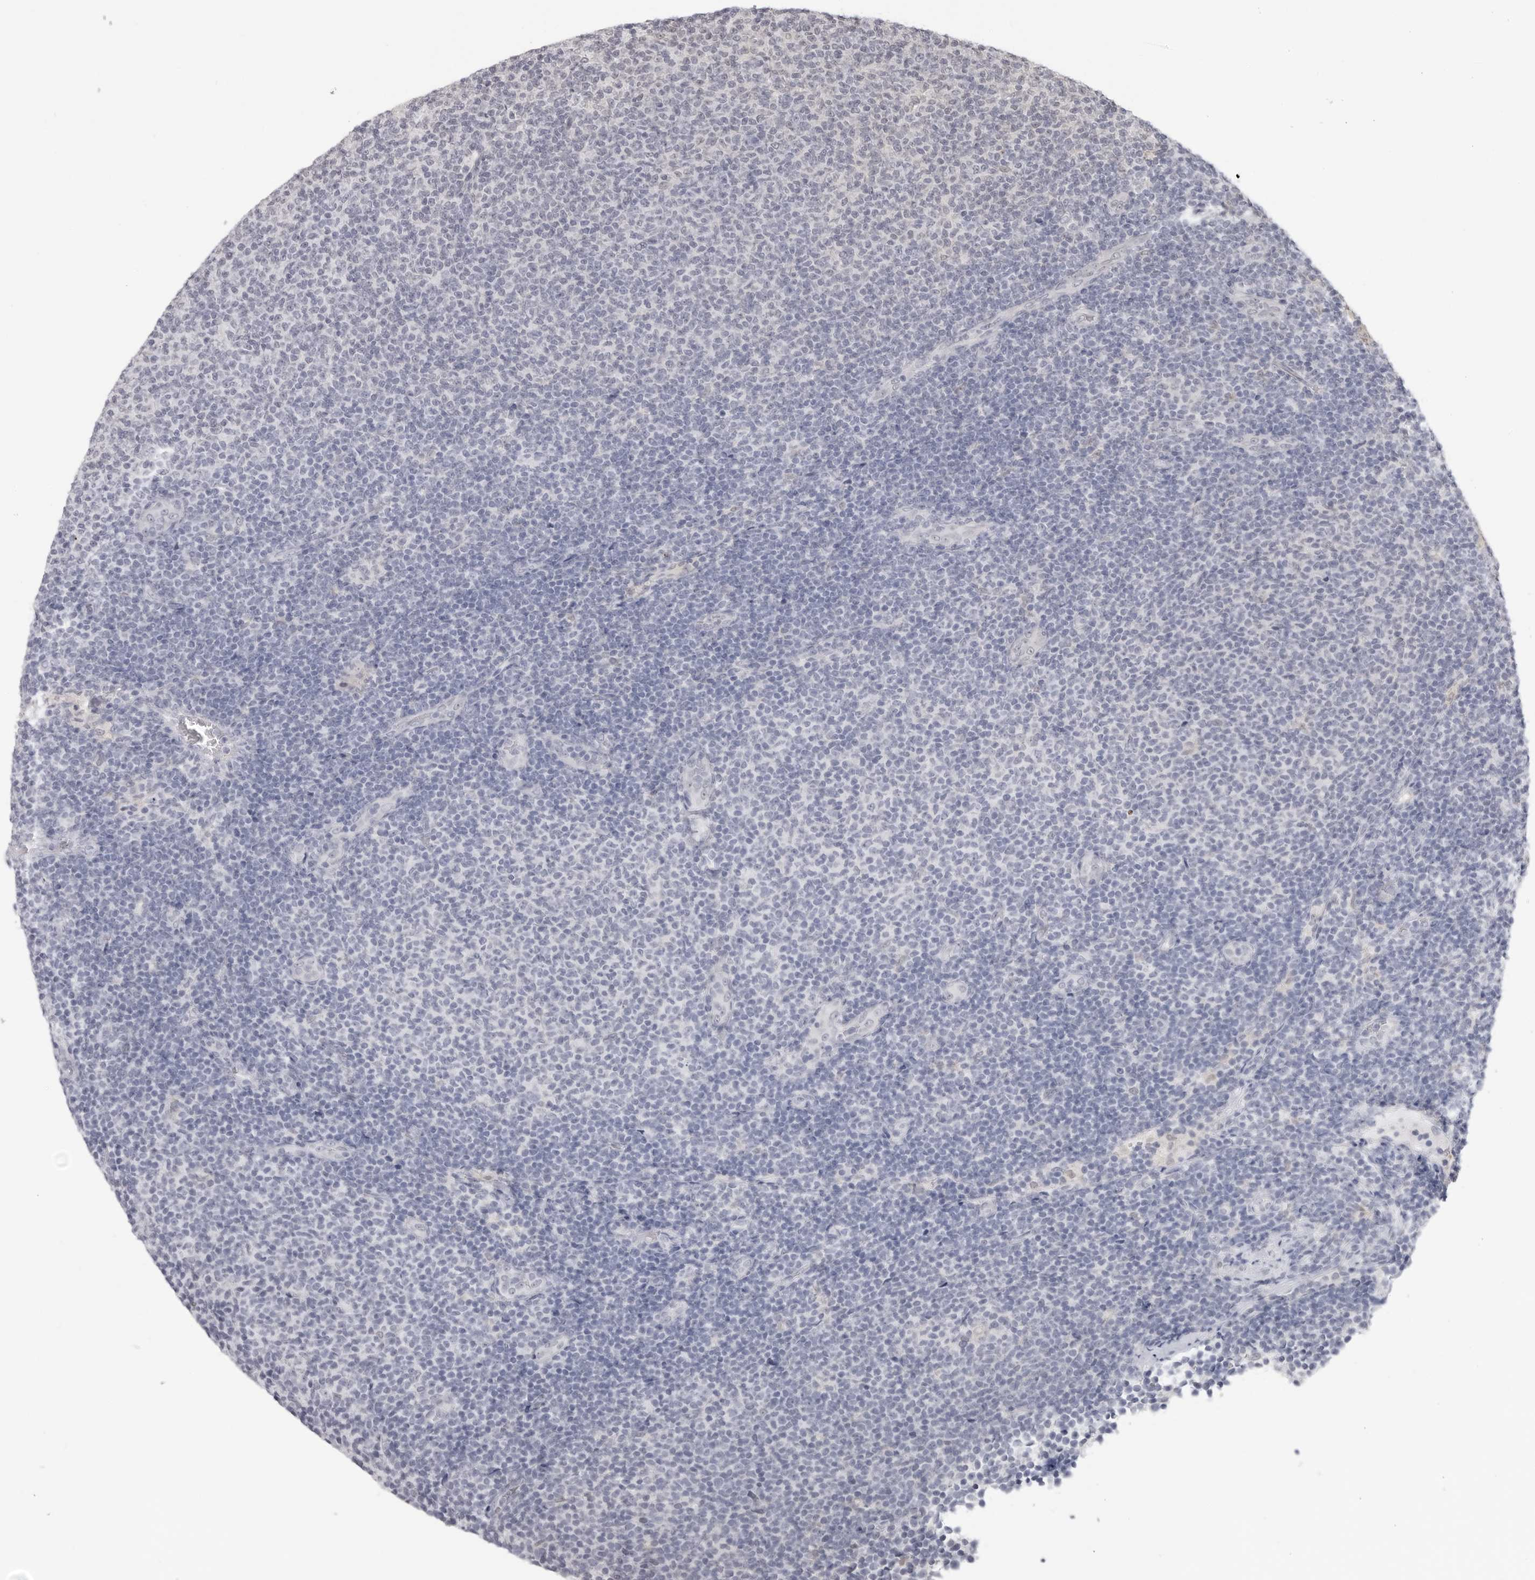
{"staining": {"intensity": "negative", "quantity": "none", "location": "none"}, "tissue": "lymphoma", "cell_type": "Tumor cells", "image_type": "cancer", "snomed": [{"axis": "morphology", "description": "Malignant lymphoma, non-Hodgkin's type, Low grade"}, {"axis": "topography", "description": "Lymph node"}], "caption": "A histopathology image of lymphoma stained for a protein exhibits no brown staining in tumor cells.", "gene": "SRGAP2", "patient": {"sex": "male", "age": 66}}